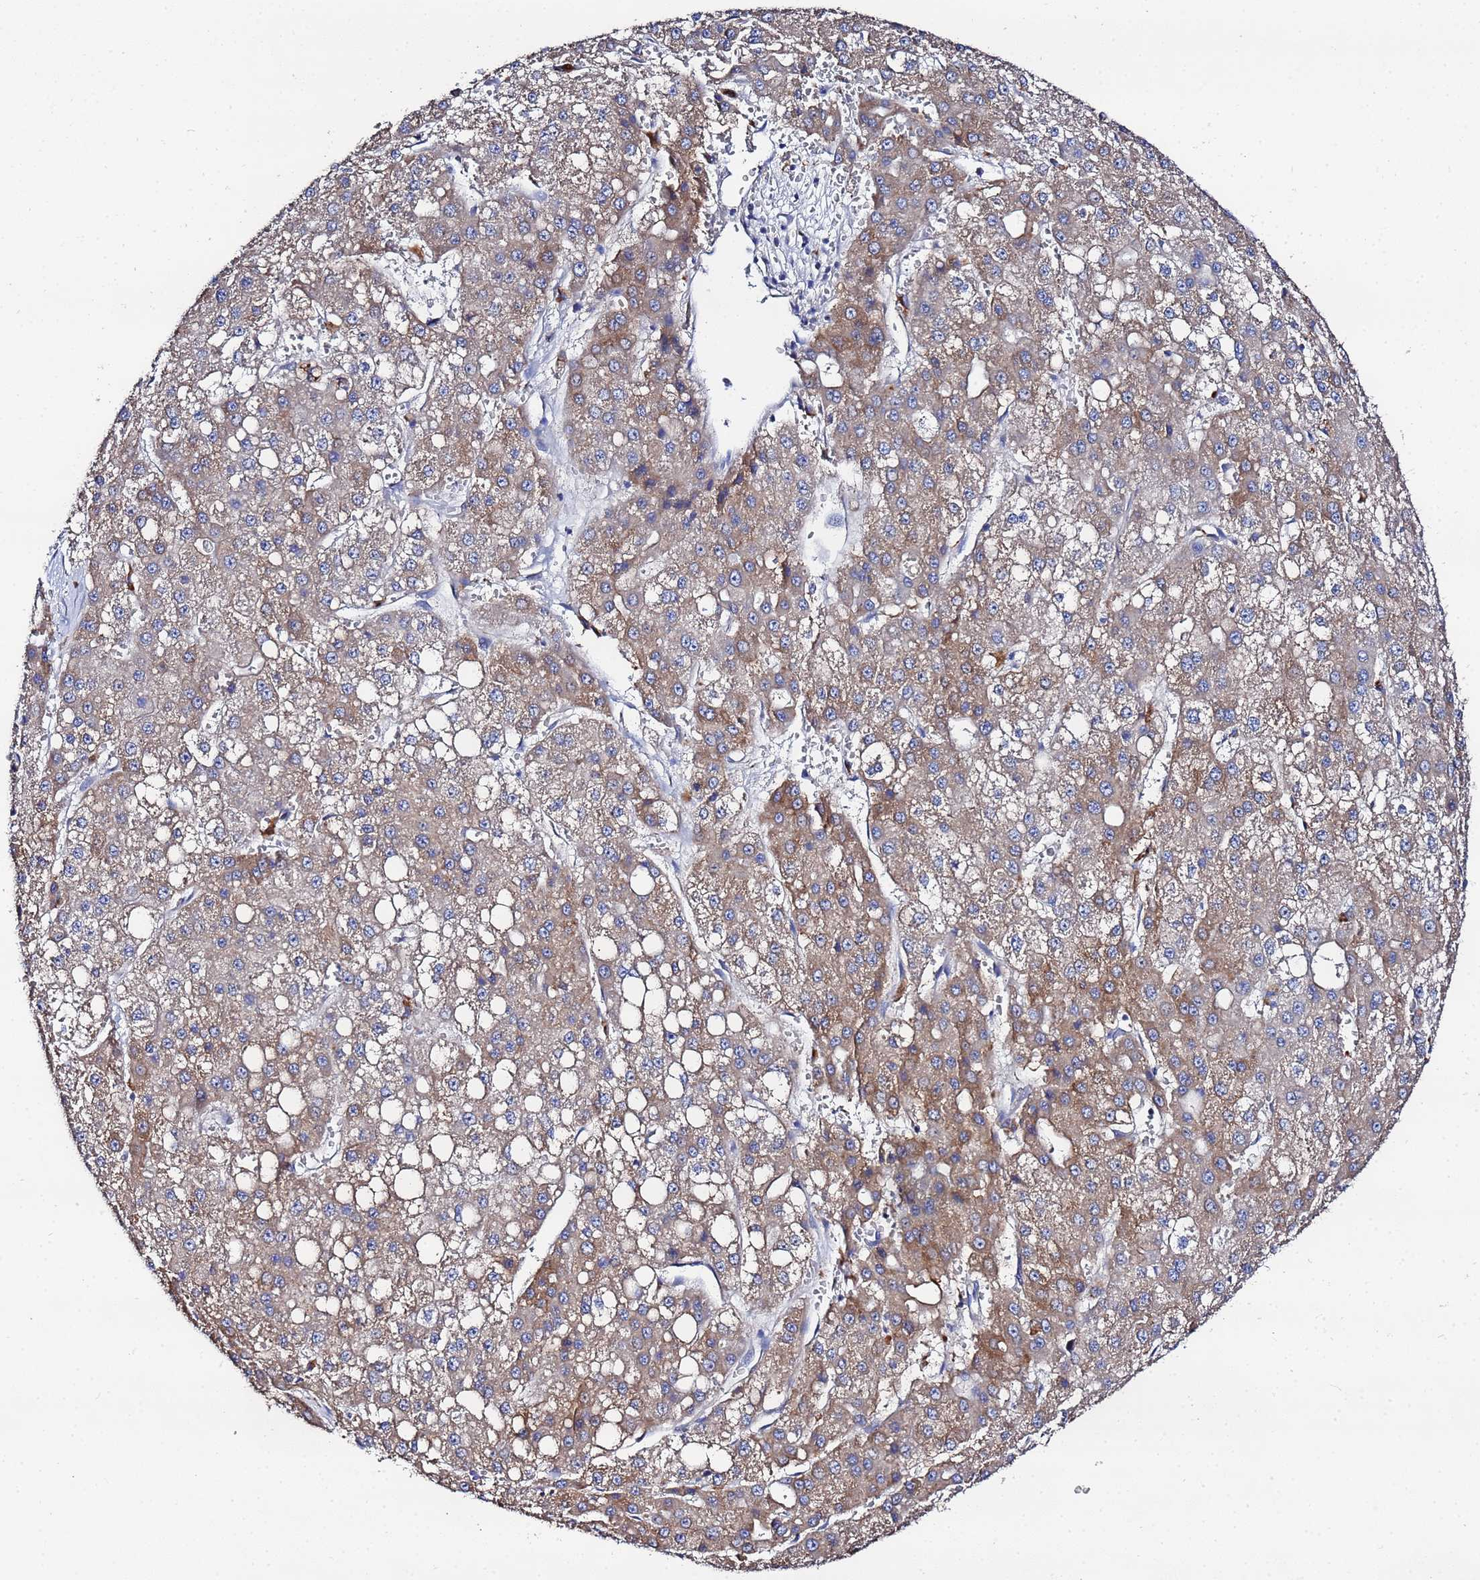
{"staining": {"intensity": "moderate", "quantity": "25%-75%", "location": "cytoplasmic/membranous"}, "tissue": "liver cancer", "cell_type": "Tumor cells", "image_type": "cancer", "snomed": [{"axis": "morphology", "description": "Carcinoma, Hepatocellular, NOS"}, {"axis": "topography", "description": "Liver"}], "caption": "Immunohistochemistry image of human liver hepatocellular carcinoma stained for a protein (brown), which shows medium levels of moderate cytoplasmic/membranous positivity in about 25%-75% of tumor cells.", "gene": "TCP10L", "patient": {"sex": "male", "age": 47}}